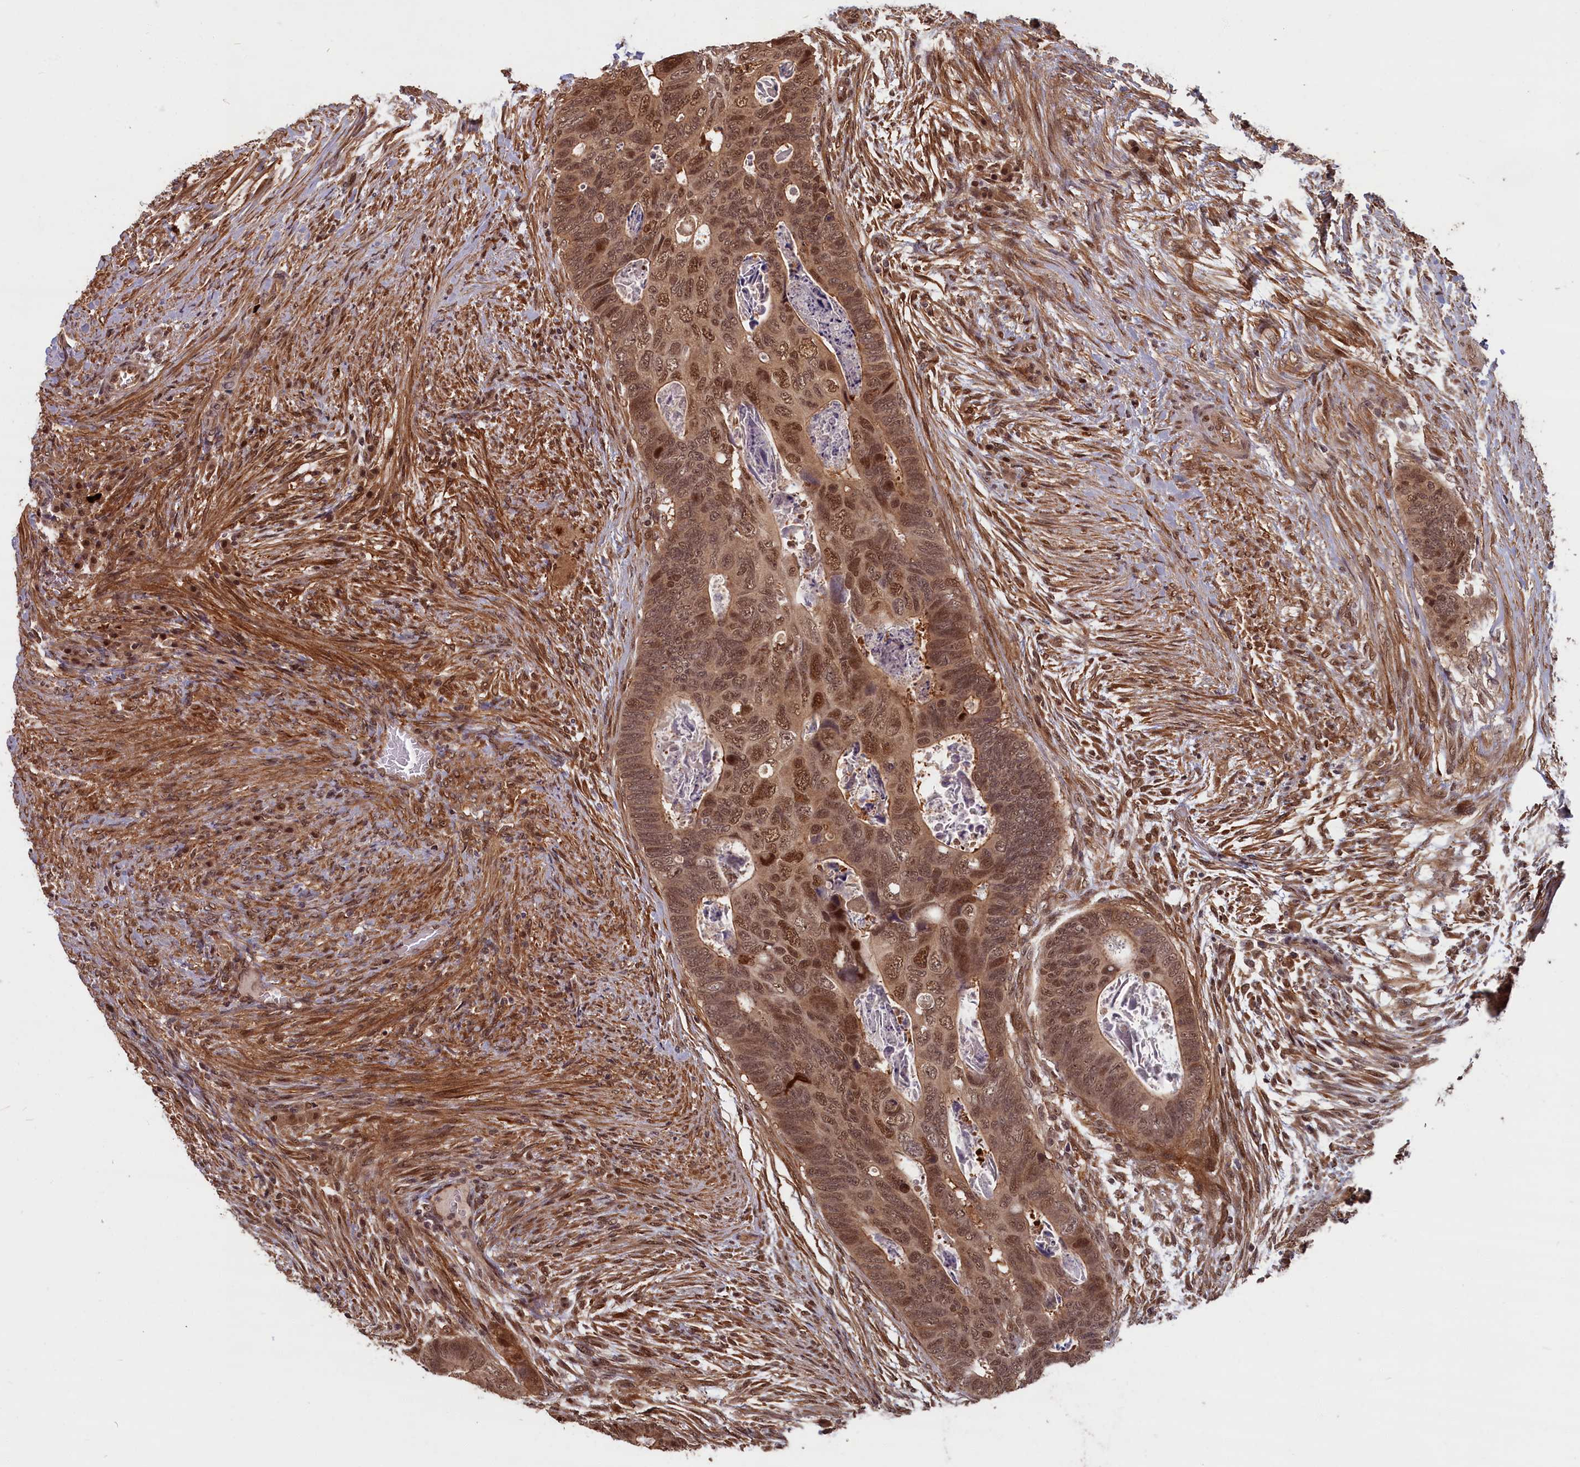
{"staining": {"intensity": "strong", "quantity": ">75%", "location": "cytoplasmic/membranous,nuclear"}, "tissue": "colorectal cancer", "cell_type": "Tumor cells", "image_type": "cancer", "snomed": [{"axis": "morphology", "description": "Adenocarcinoma, NOS"}, {"axis": "topography", "description": "Rectum"}], "caption": "Adenocarcinoma (colorectal) tissue exhibits strong cytoplasmic/membranous and nuclear staining in approximately >75% of tumor cells, visualized by immunohistochemistry. (IHC, brightfield microscopy, high magnification).", "gene": "HIF3A", "patient": {"sex": "female", "age": 78}}